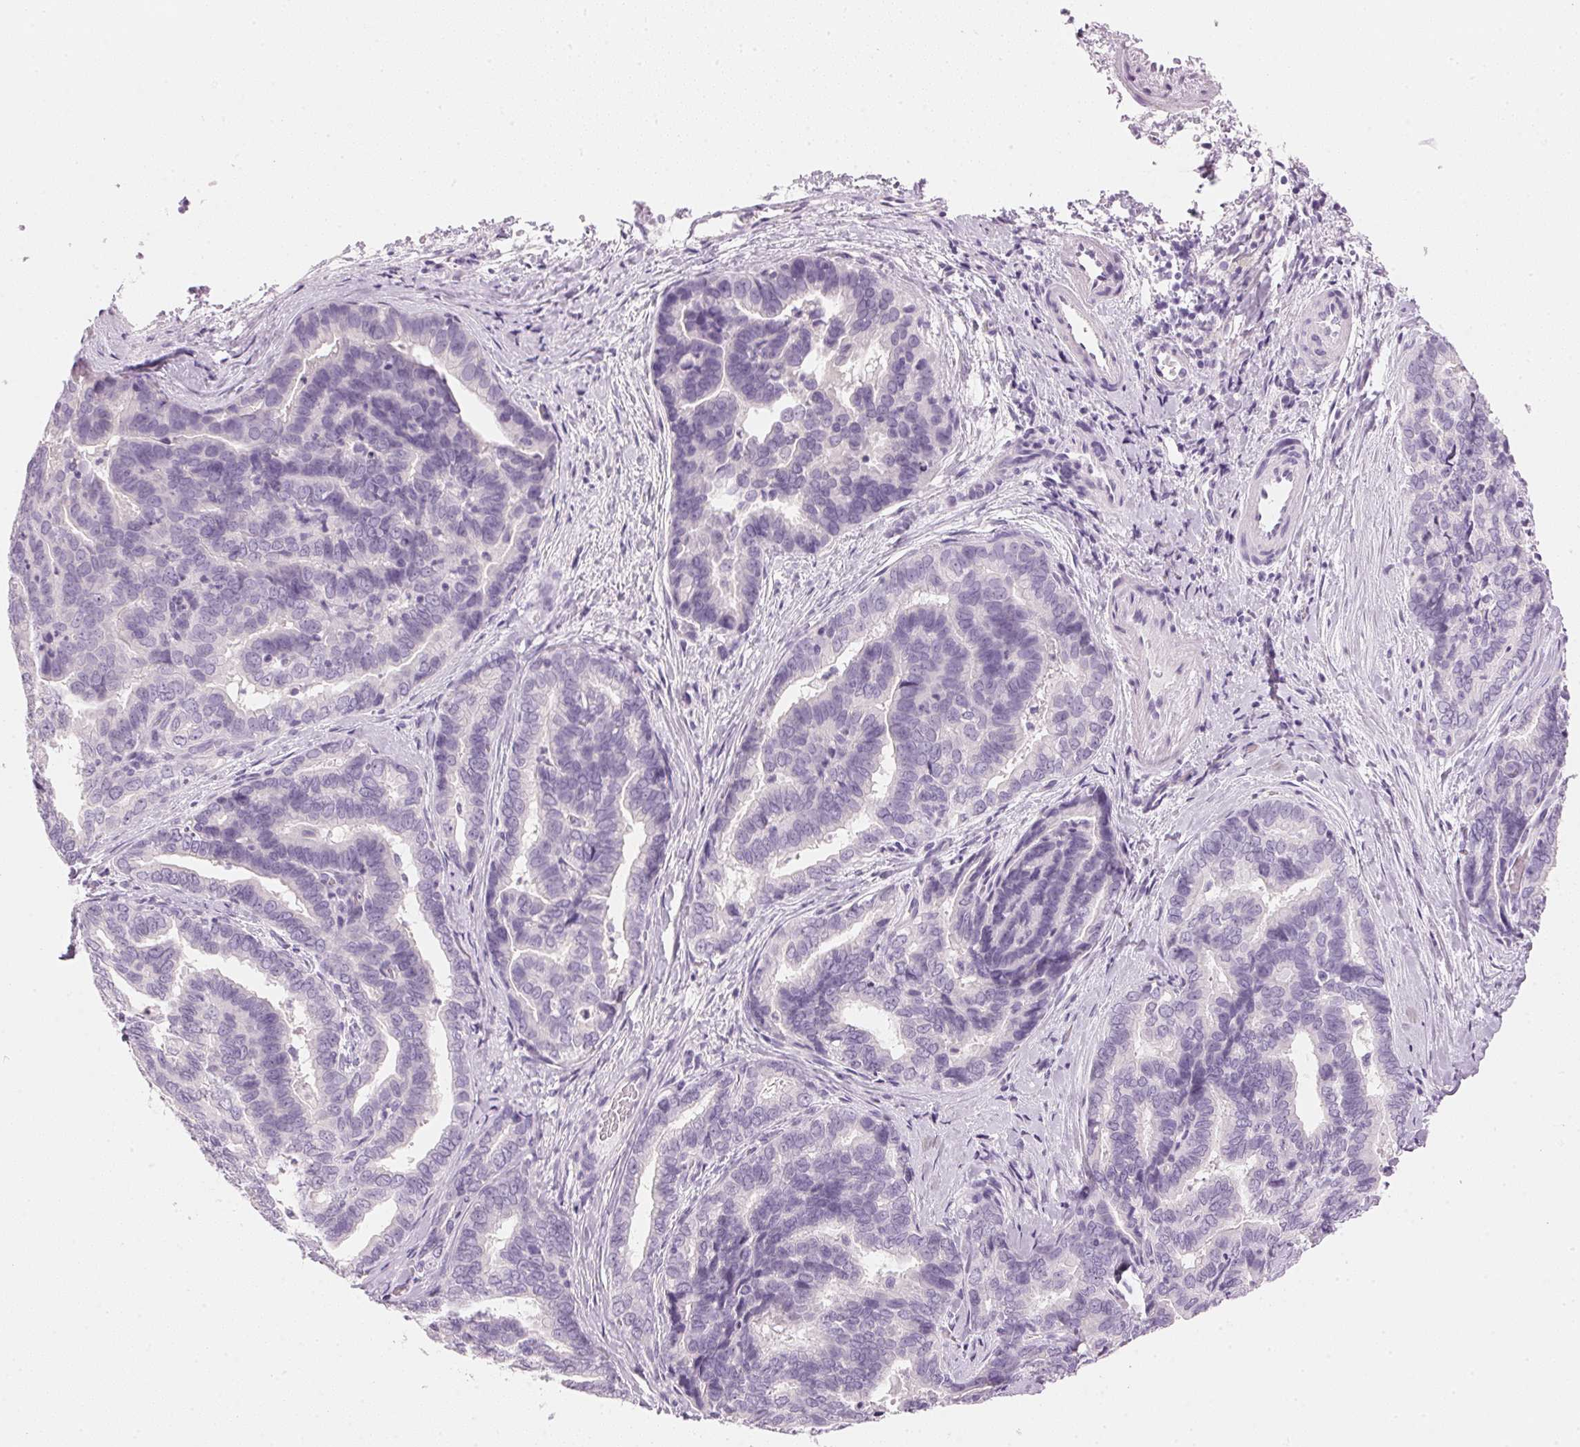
{"staining": {"intensity": "negative", "quantity": "none", "location": "none"}, "tissue": "liver cancer", "cell_type": "Tumor cells", "image_type": "cancer", "snomed": [{"axis": "morphology", "description": "Cholangiocarcinoma"}, {"axis": "topography", "description": "Liver"}], "caption": "Tumor cells show no significant positivity in liver cholangiocarcinoma.", "gene": "IGFBP1", "patient": {"sex": "female", "age": 64}}